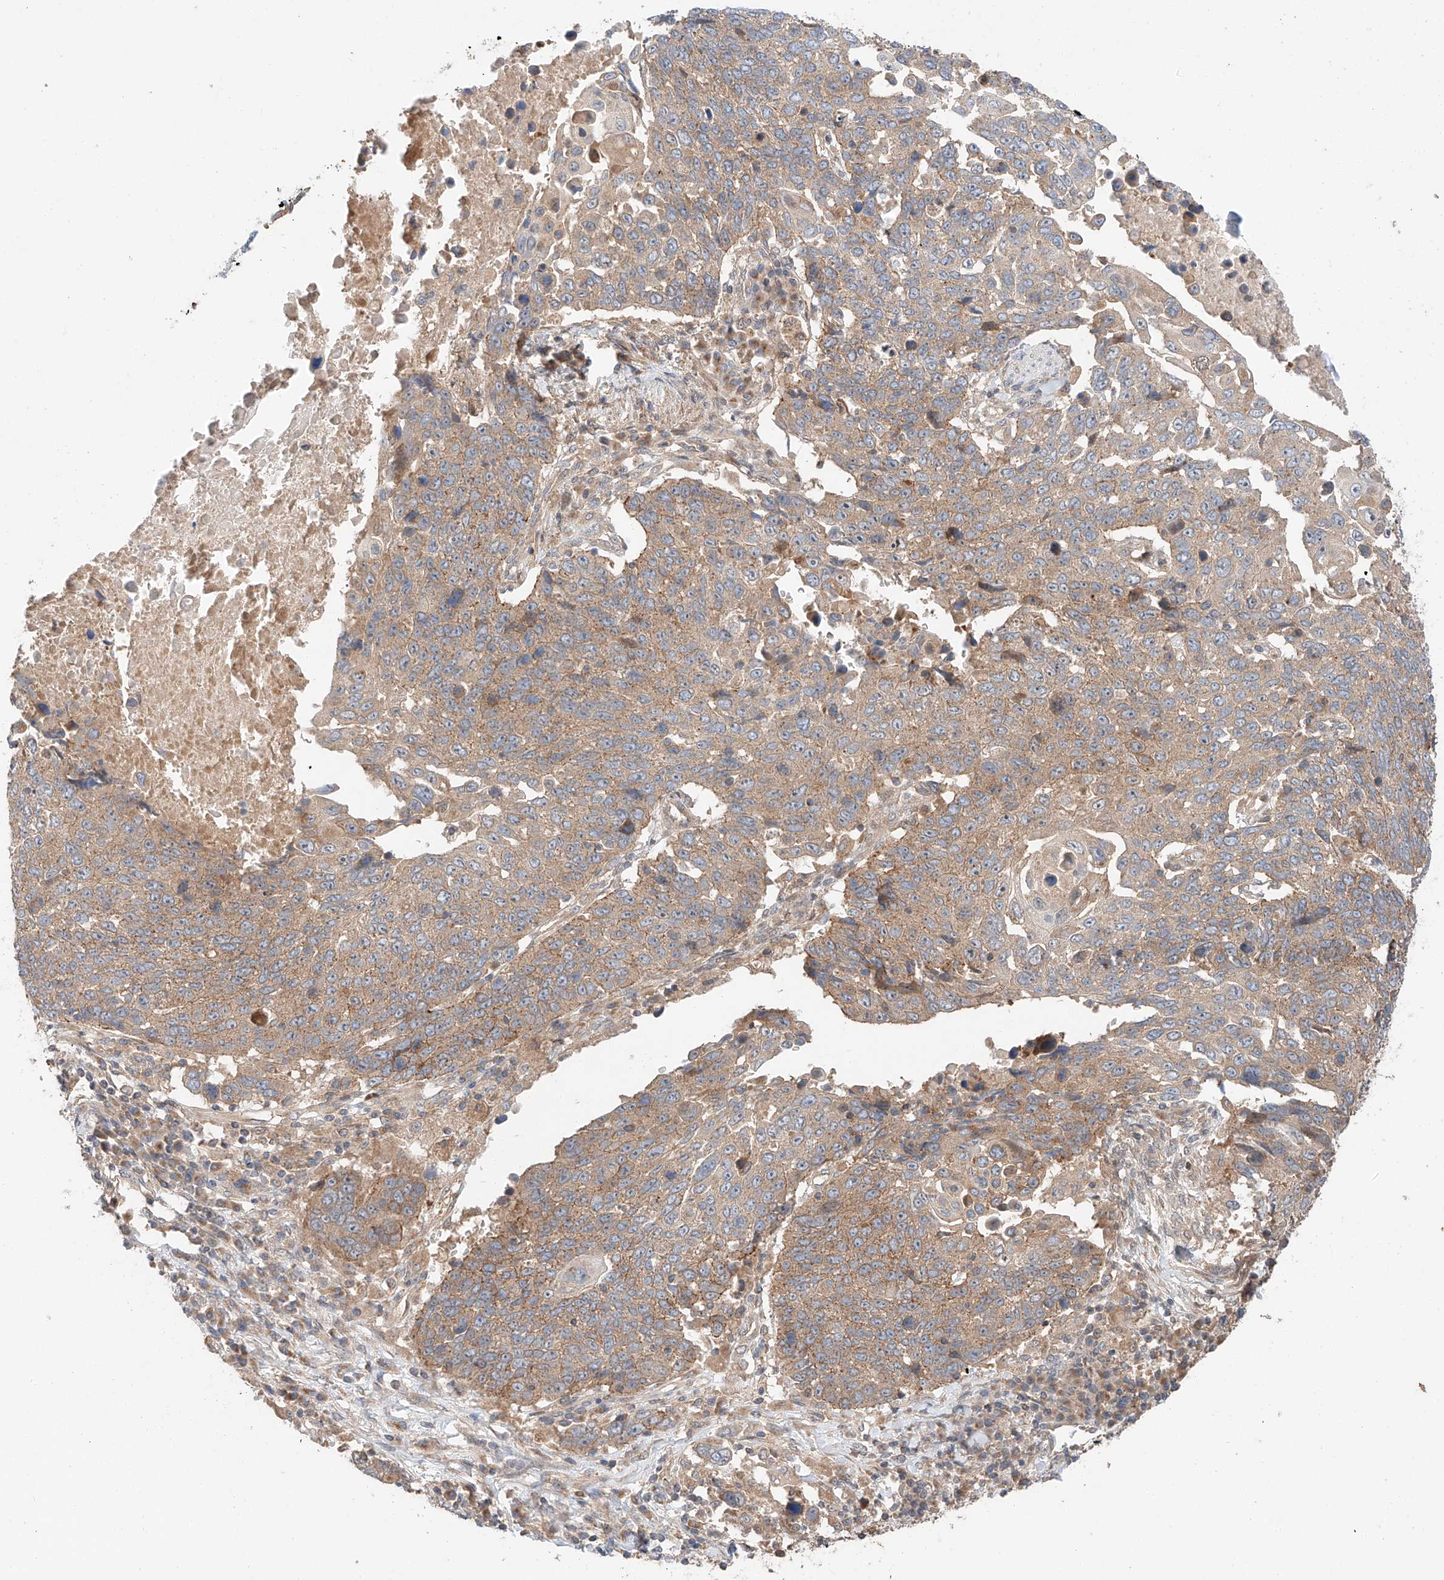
{"staining": {"intensity": "moderate", "quantity": ">75%", "location": "cytoplasmic/membranous"}, "tissue": "lung cancer", "cell_type": "Tumor cells", "image_type": "cancer", "snomed": [{"axis": "morphology", "description": "Squamous cell carcinoma, NOS"}, {"axis": "topography", "description": "Lung"}], "caption": "Protein positivity by IHC shows moderate cytoplasmic/membranous expression in about >75% of tumor cells in lung squamous cell carcinoma.", "gene": "XPNPEP1", "patient": {"sex": "male", "age": 66}}